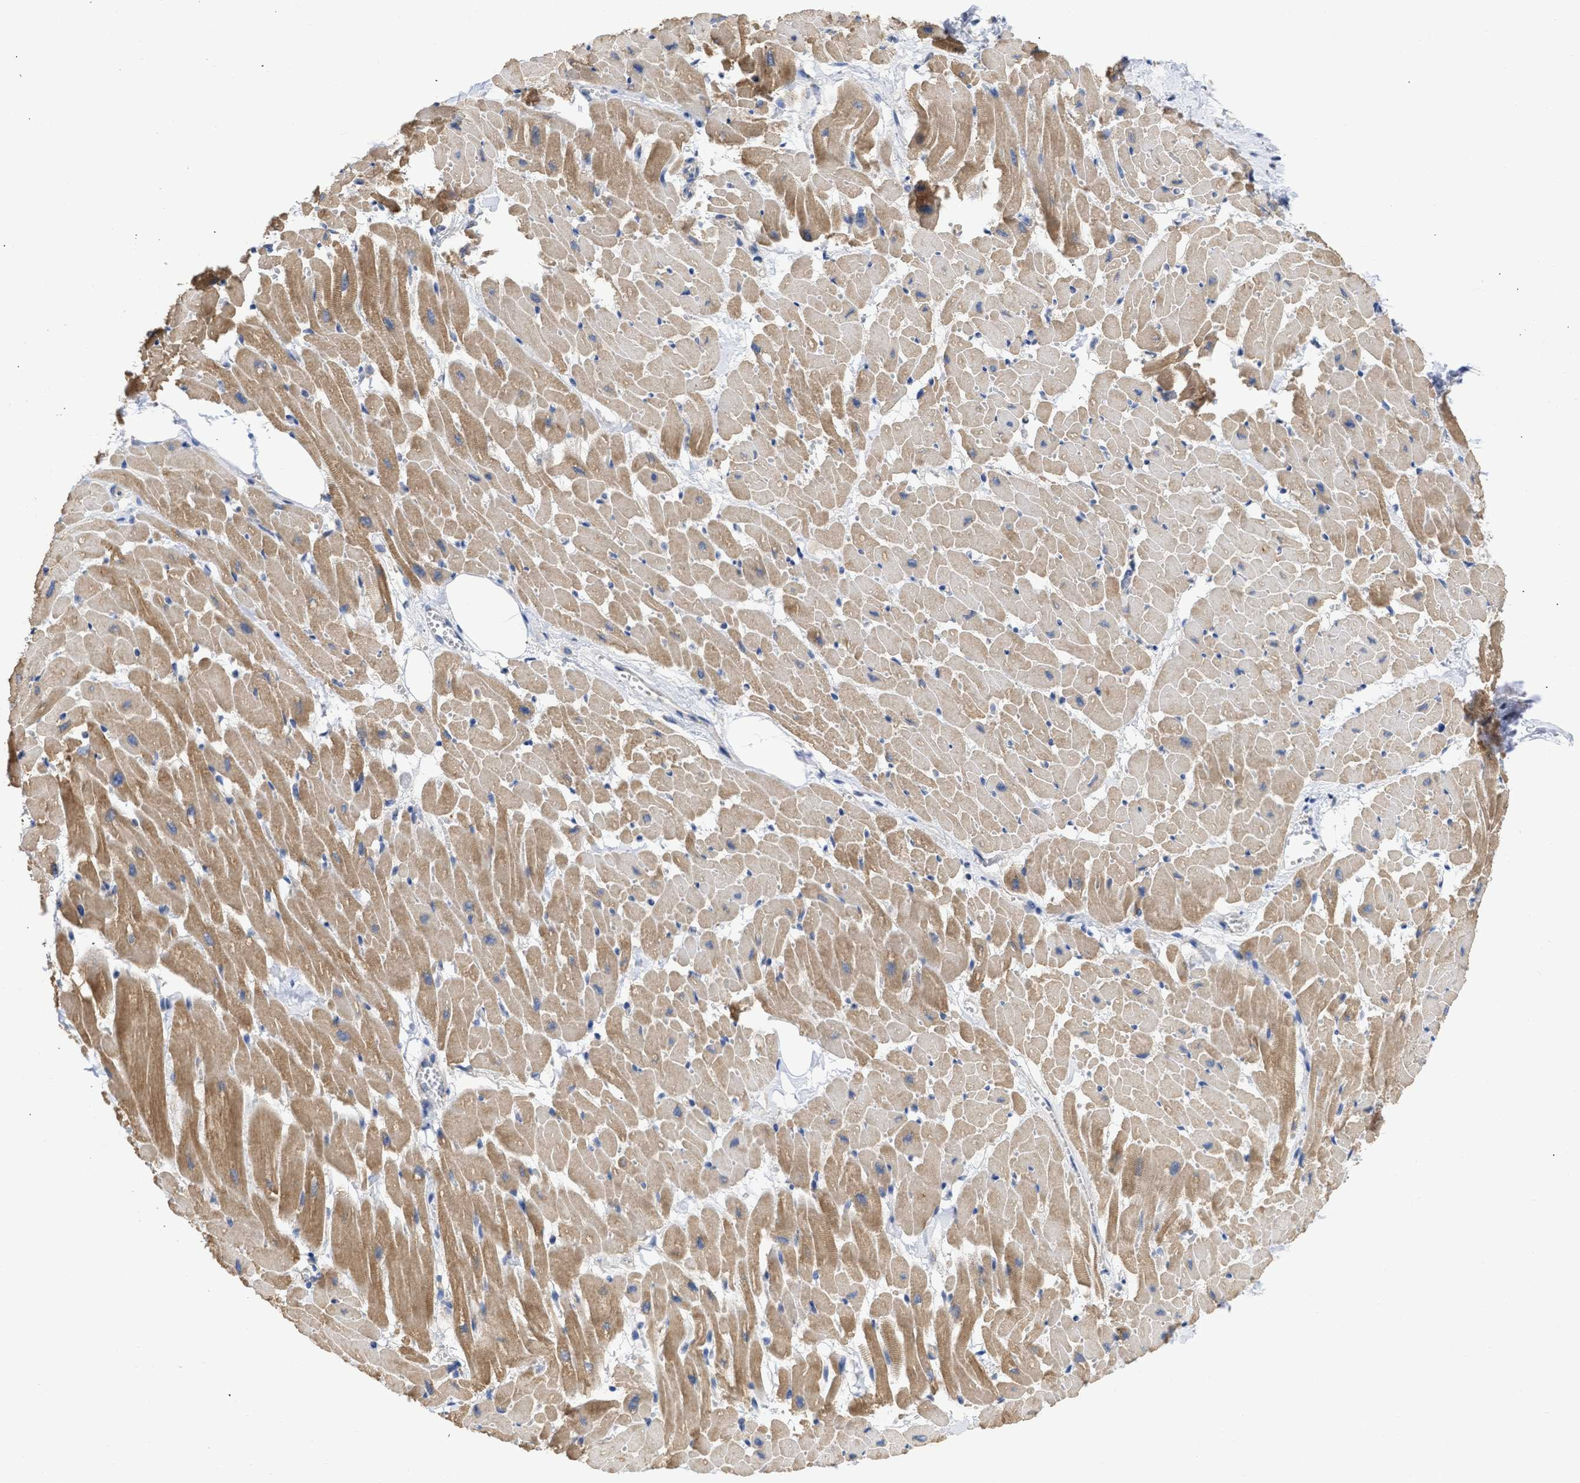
{"staining": {"intensity": "moderate", "quantity": ">75%", "location": "cytoplasmic/membranous"}, "tissue": "heart muscle", "cell_type": "Cardiomyocytes", "image_type": "normal", "snomed": [{"axis": "morphology", "description": "Normal tissue, NOS"}, {"axis": "topography", "description": "Heart"}], "caption": "Moderate cytoplasmic/membranous staining for a protein is present in approximately >75% of cardiomyocytes of unremarkable heart muscle using immunohistochemistry (IHC).", "gene": "MAP2K3", "patient": {"sex": "female", "age": 19}}